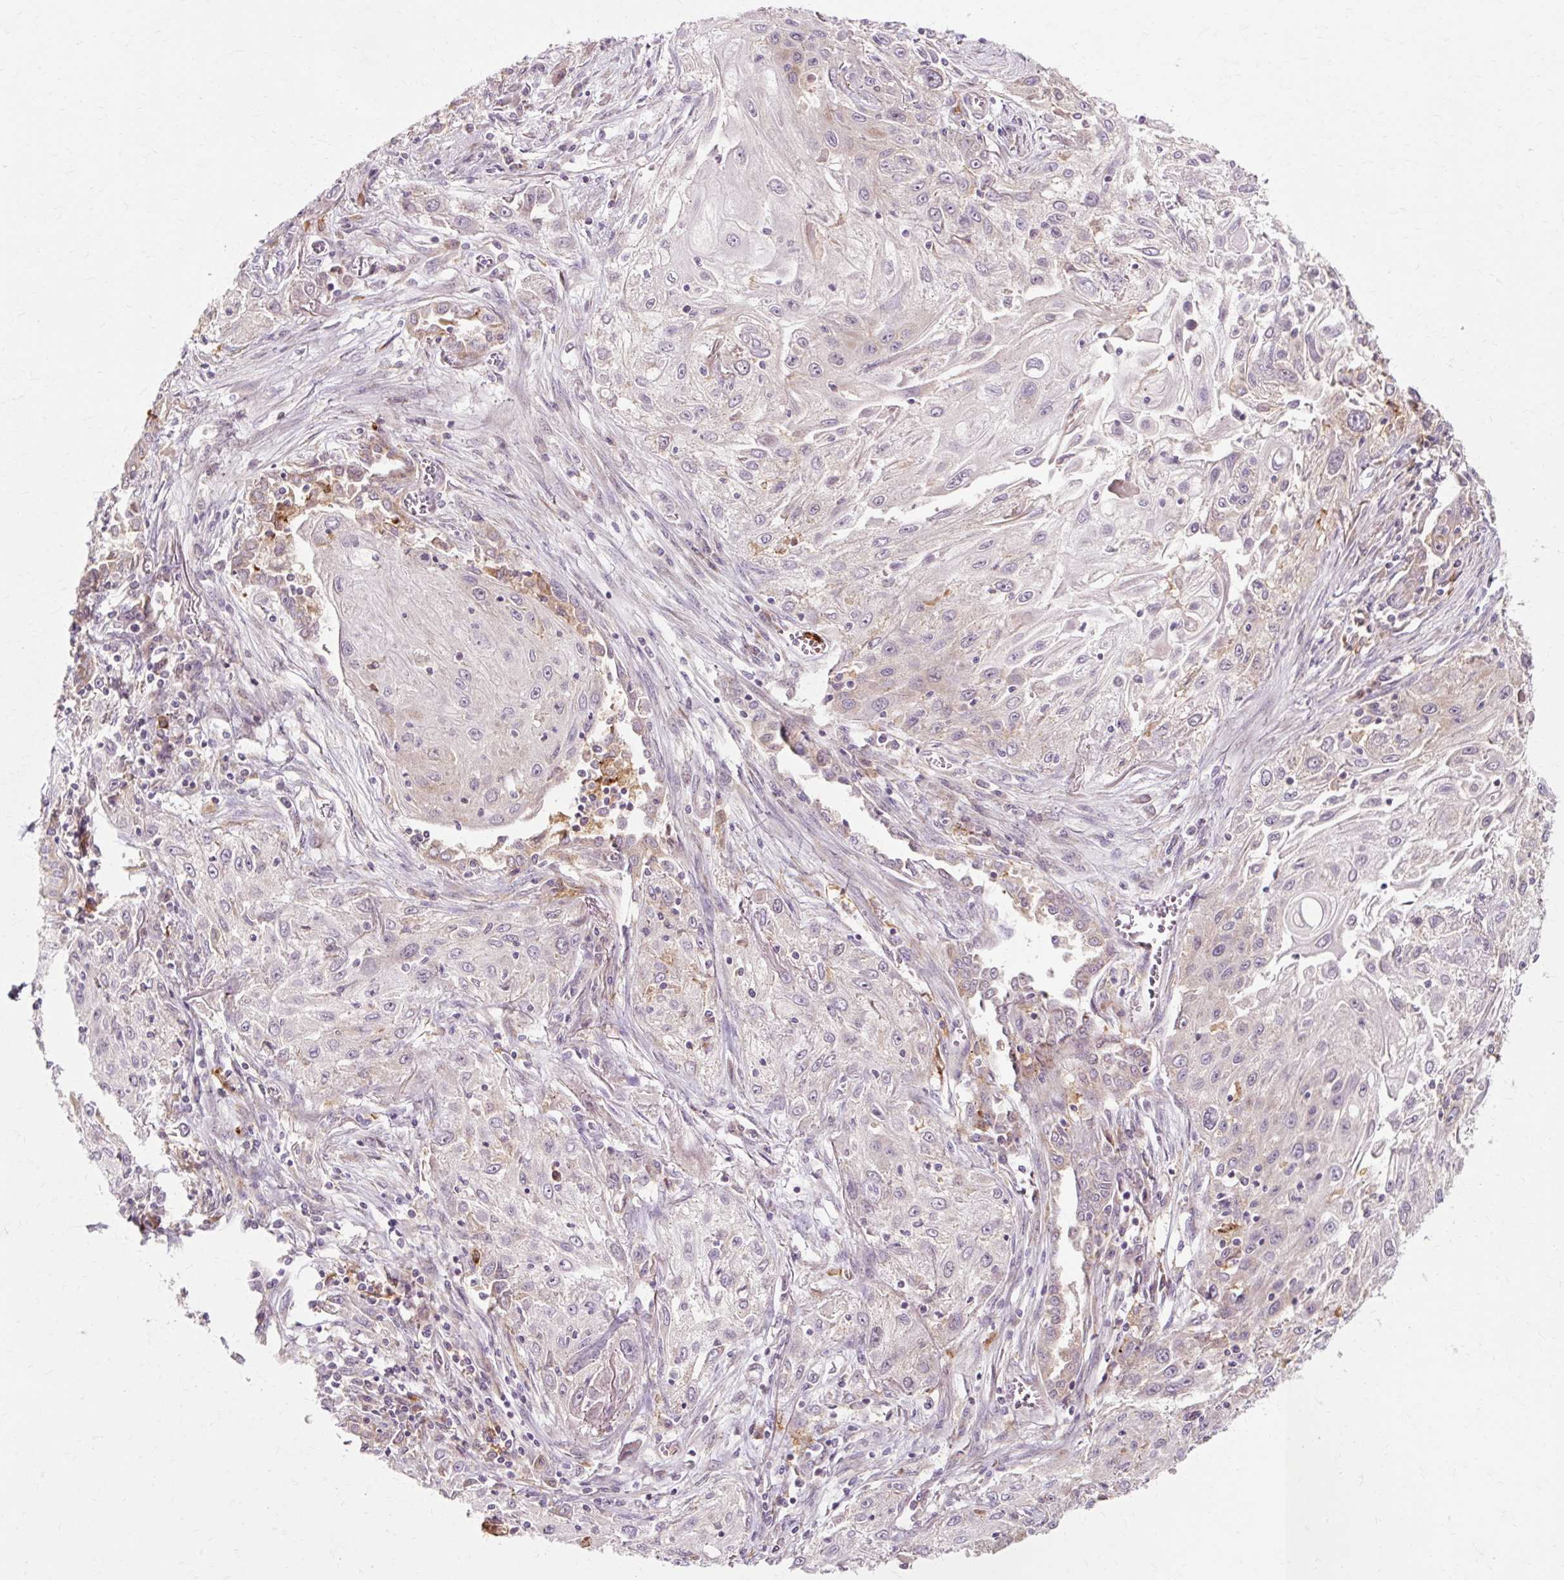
{"staining": {"intensity": "weak", "quantity": "<25%", "location": "cytoplasmic/membranous"}, "tissue": "lung cancer", "cell_type": "Tumor cells", "image_type": "cancer", "snomed": [{"axis": "morphology", "description": "Squamous cell carcinoma, NOS"}, {"axis": "topography", "description": "Lung"}], "caption": "This is a photomicrograph of immunohistochemistry (IHC) staining of lung squamous cell carcinoma, which shows no staining in tumor cells.", "gene": "GEMIN2", "patient": {"sex": "female", "age": 69}}